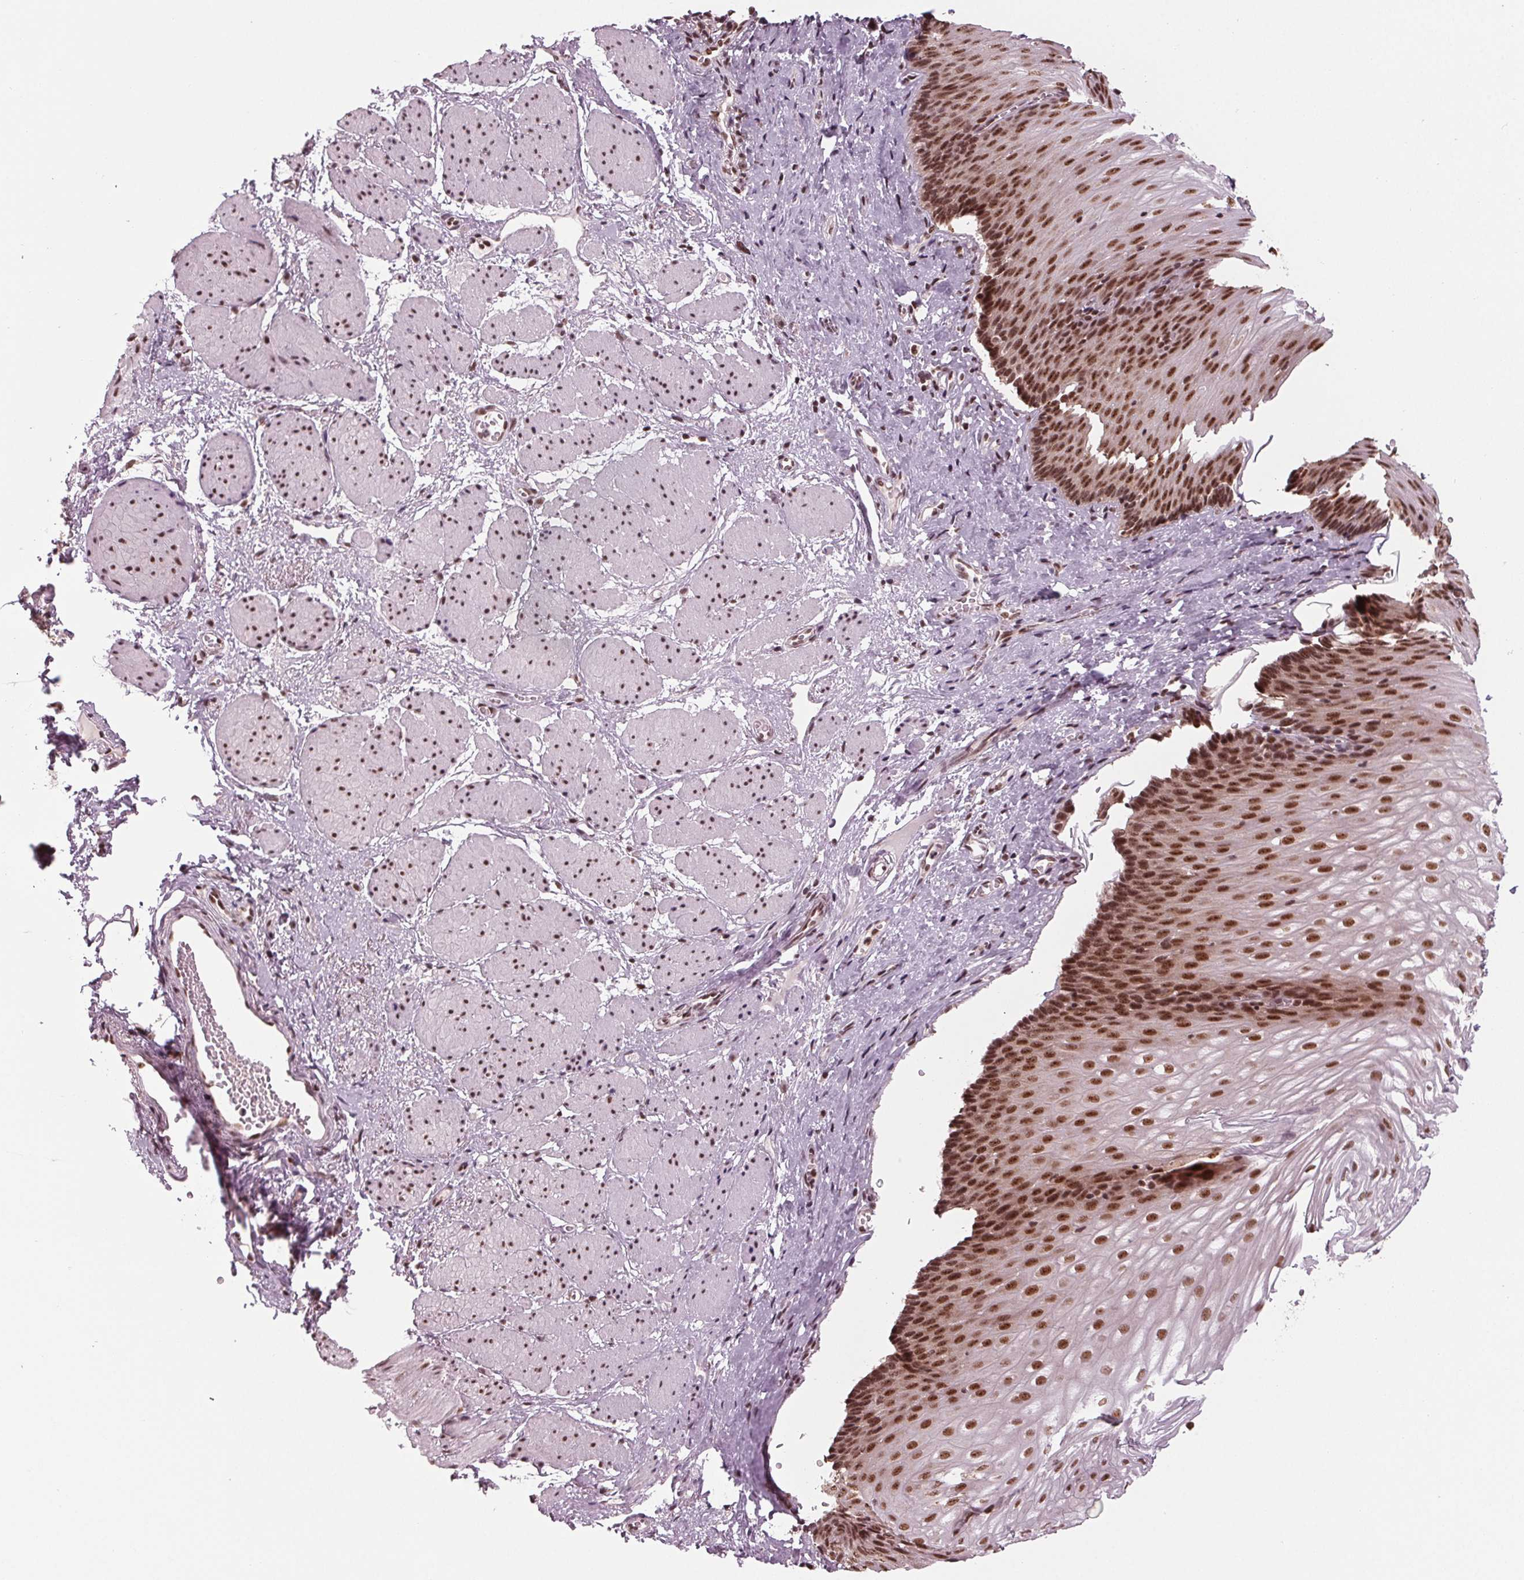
{"staining": {"intensity": "strong", "quantity": ">75%", "location": "nuclear"}, "tissue": "esophagus", "cell_type": "Squamous epithelial cells", "image_type": "normal", "snomed": [{"axis": "morphology", "description": "Normal tissue, NOS"}, {"axis": "topography", "description": "Esophagus"}], "caption": "A high-resolution micrograph shows IHC staining of normal esophagus, which displays strong nuclear expression in about >75% of squamous epithelial cells.", "gene": "DDX41", "patient": {"sex": "male", "age": 62}}